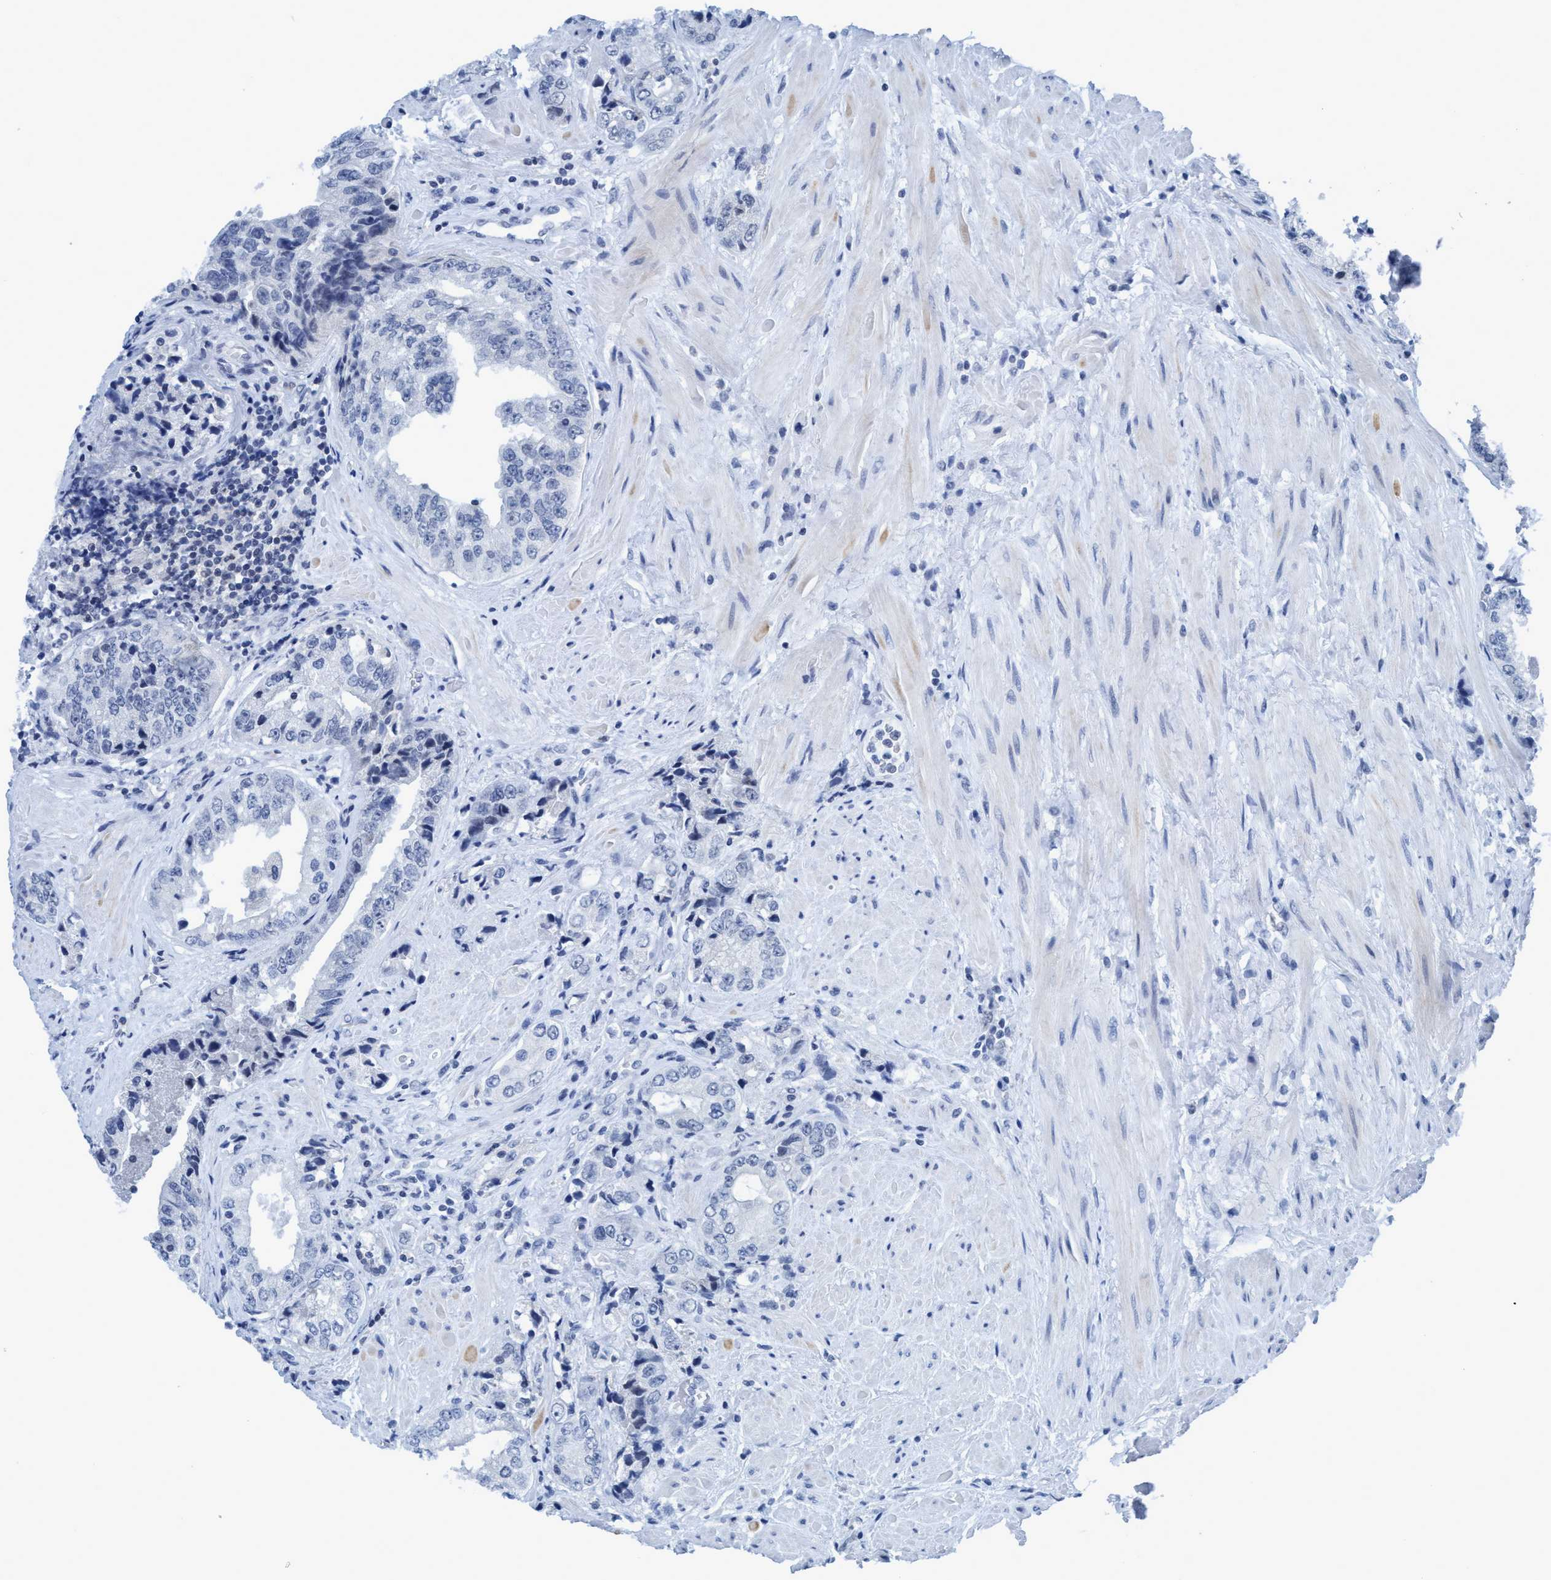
{"staining": {"intensity": "negative", "quantity": "none", "location": "none"}, "tissue": "prostate cancer", "cell_type": "Tumor cells", "image_type": "cancer", "snomed": [{"axis": "morphology", "description": "Adenocarcinoma, High grade"}, {"axis": "topography", "description": "Prostate"}], "caption": "Photomicrograph shows no protein staining in tumor cells of prostate cancer (high-grade adenocarcinoma) tissue.", "gene": "DNAI1", "patient": {"sex": "male", "age": 61}}